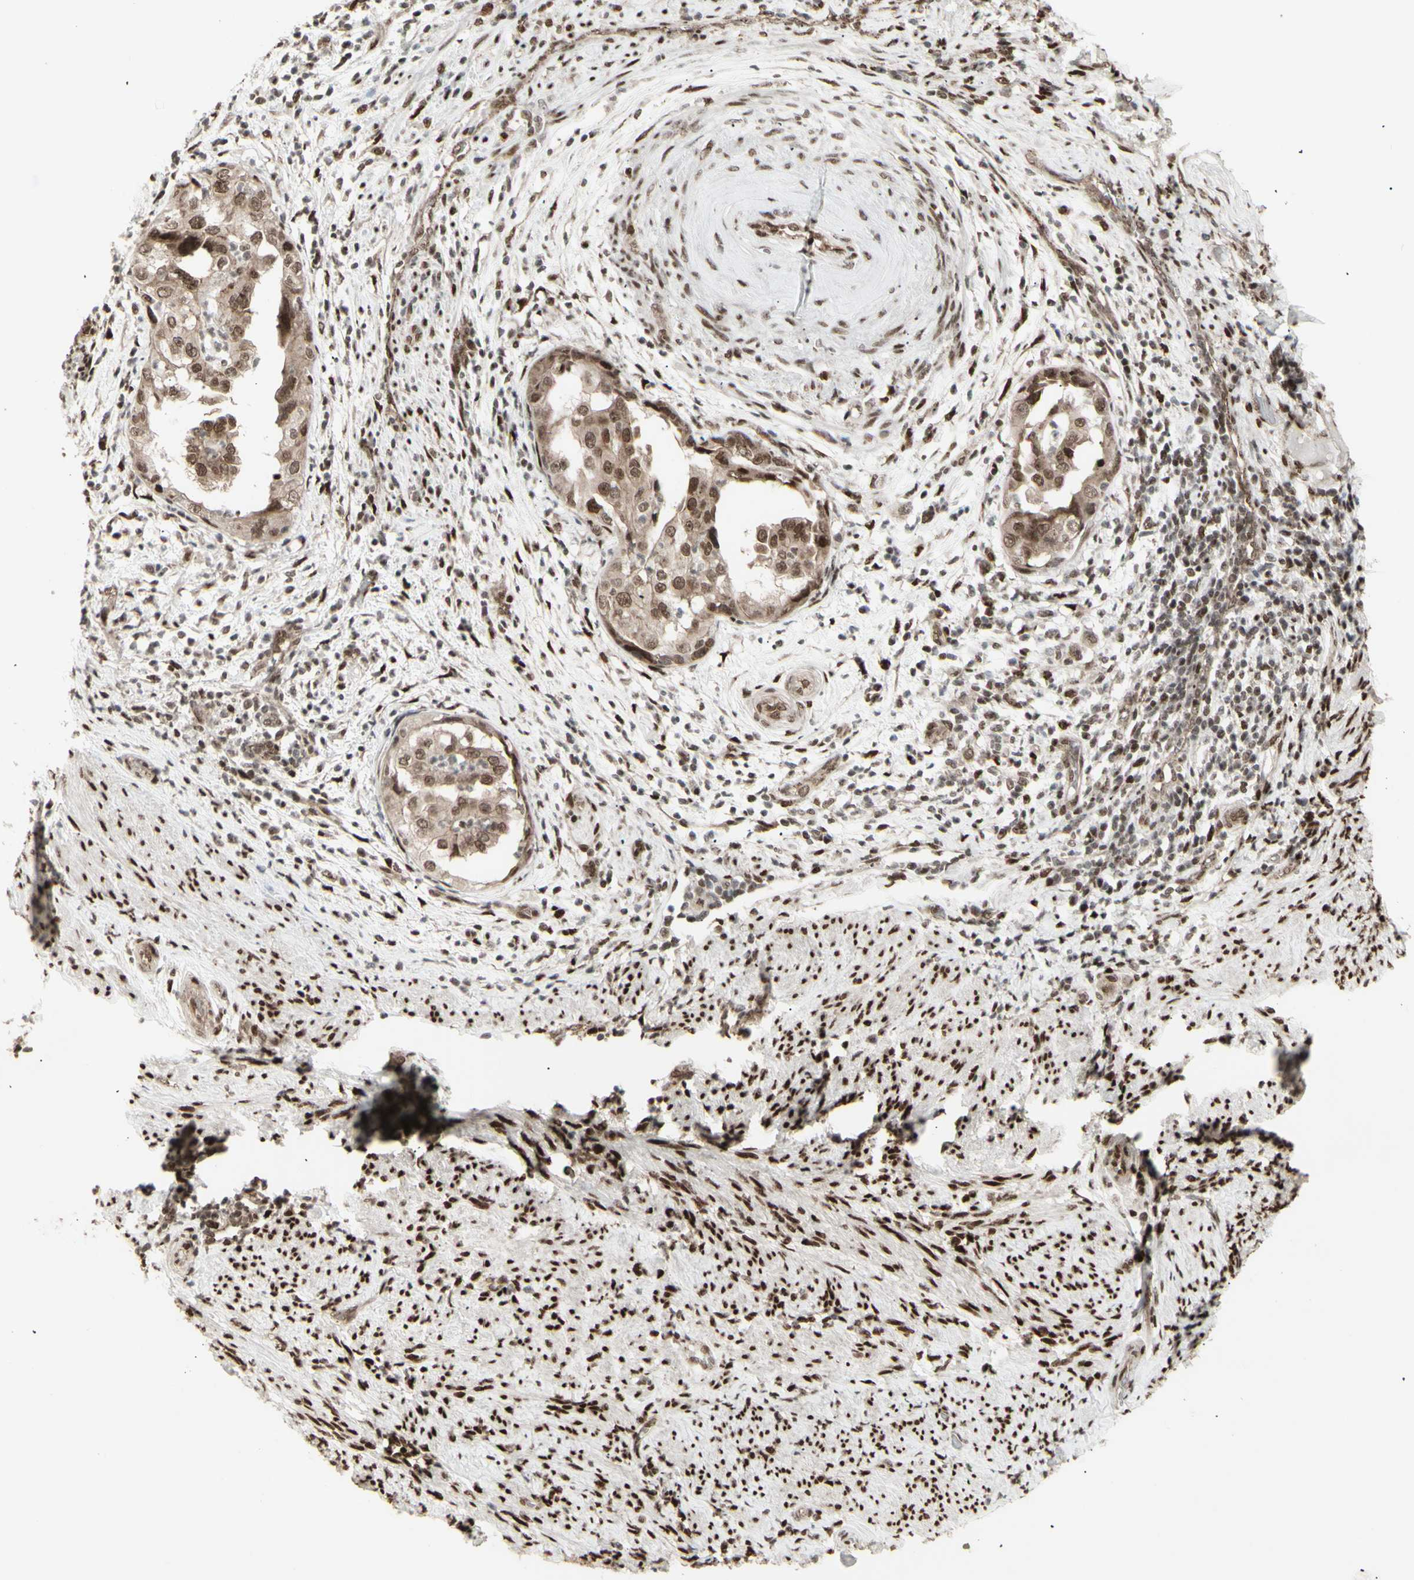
{"staining": {"intensity": "moderate", "quantity": ">75%", "location": "cytoplasmic/membranous,nuclear"}, "tissue": "endometrial cancer", "cell_type": "Tumor cells", "image_type": "cancer", "snomed": [{"axis": "morphology", "description": "Adenocarcinoma, NOS"}, {"axis": "topography", "description": "Endometrium"}], "caption": "Endometrial cancer (adenocarcinoma) stained with DAB (3,3'-diaminobenzidine) IHC displays medium levels of moderate cytoplasmic/membranous and nuclear staining in about >75% of tumor cells. Using DAB (3,3'-diaminobenzidine) (brown) and hematoxylin (blue) stains, captured at high magnification using brightfield microscopy.", "gene": "CBX1", "patient": {"sex": "female", "age": 85}}